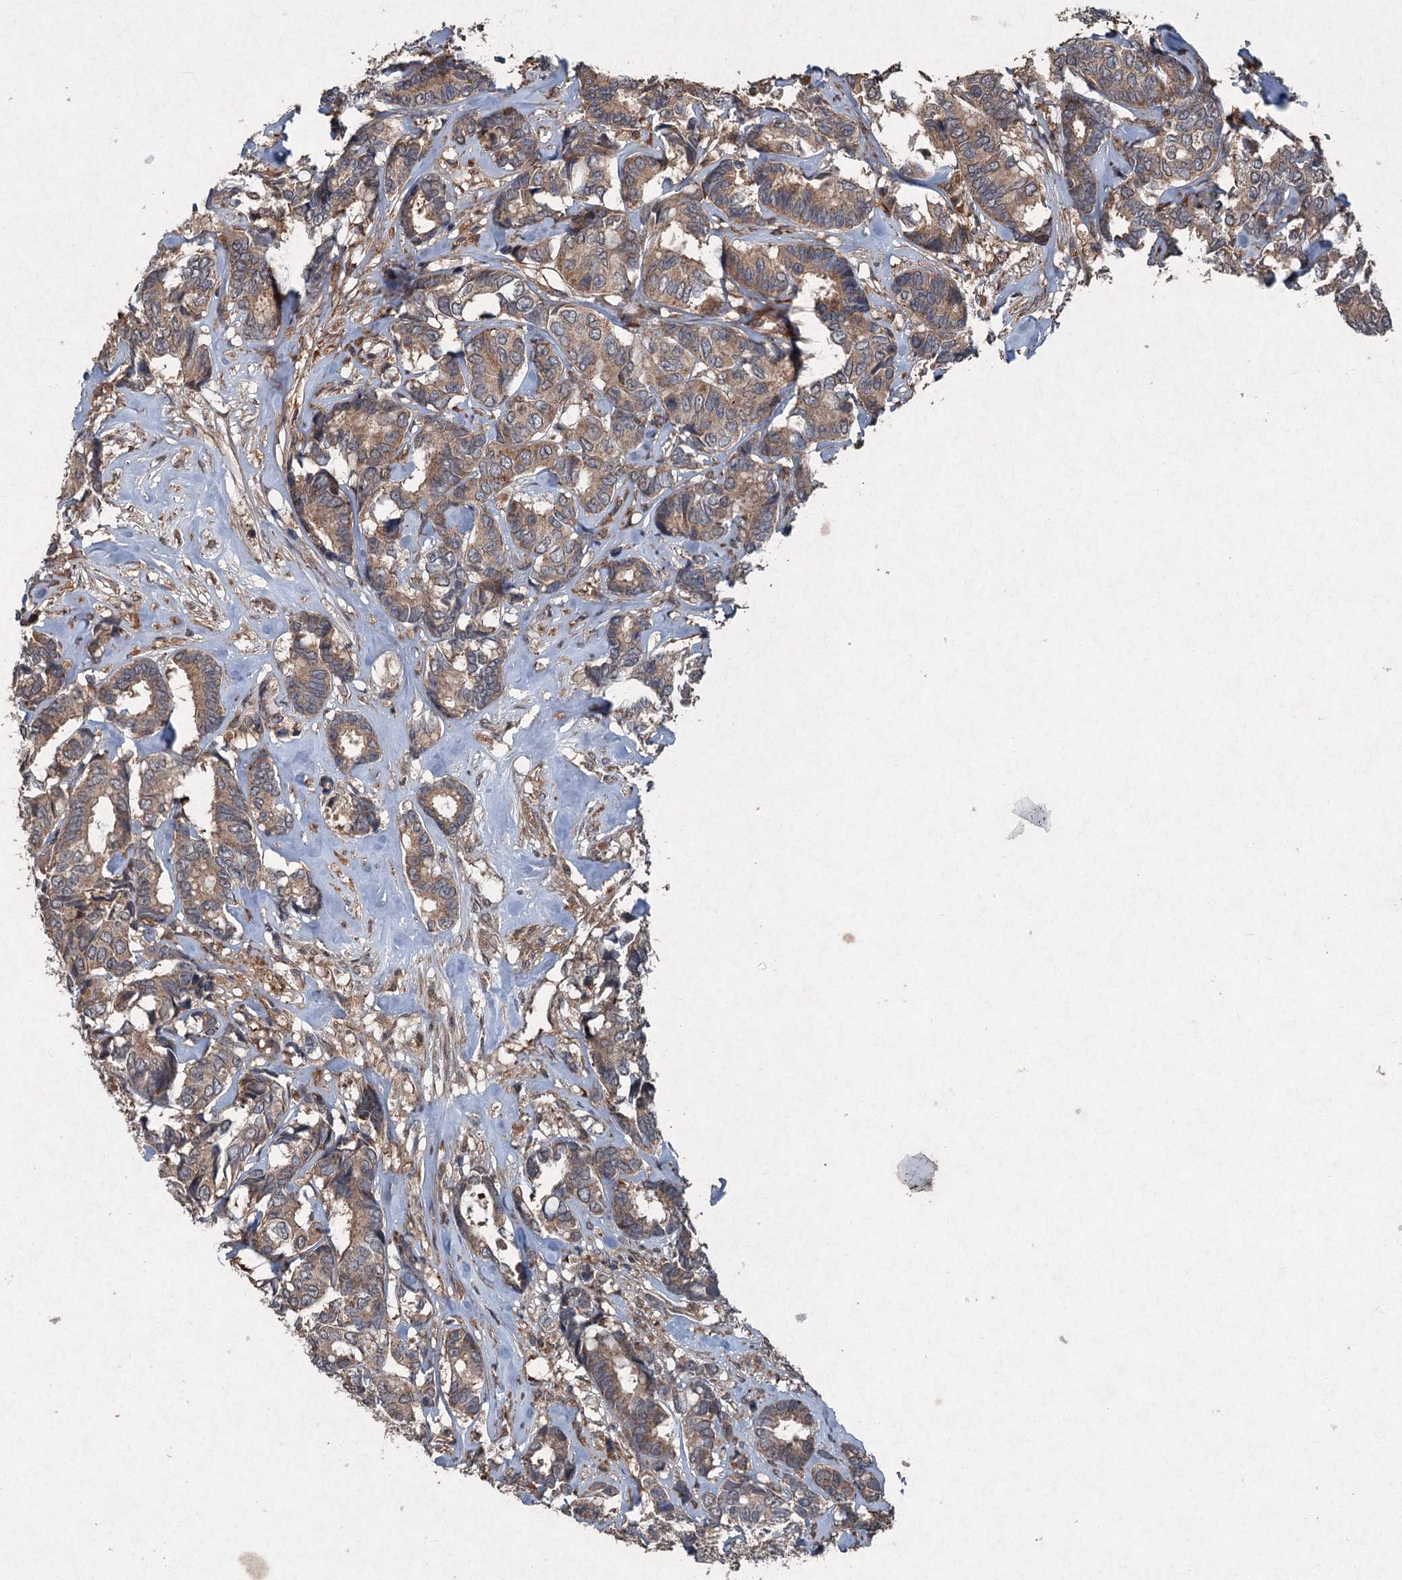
{"staining": {"intensity": "moderate", "quantity": ">75%", "location": "cytoplasmic/membranous"}, "tissue": "breast cancer", "cell_type": "Tumor cells", "image_type": "cancer", "snomed": [{"axis": "morphology", "description": "Duct carcinoma"}, {"axis": "topography", "description": "Breast"}], "caption": "Breast cancer (invasive ductal carcinoma) tissue reveals moderate cytoplasmic/membranous expression in approximately >75% of tumor cells, visualized by immunohistochemistry.", "gene": "ALAS1", "patient": {"sex": "female", "age": 87}}